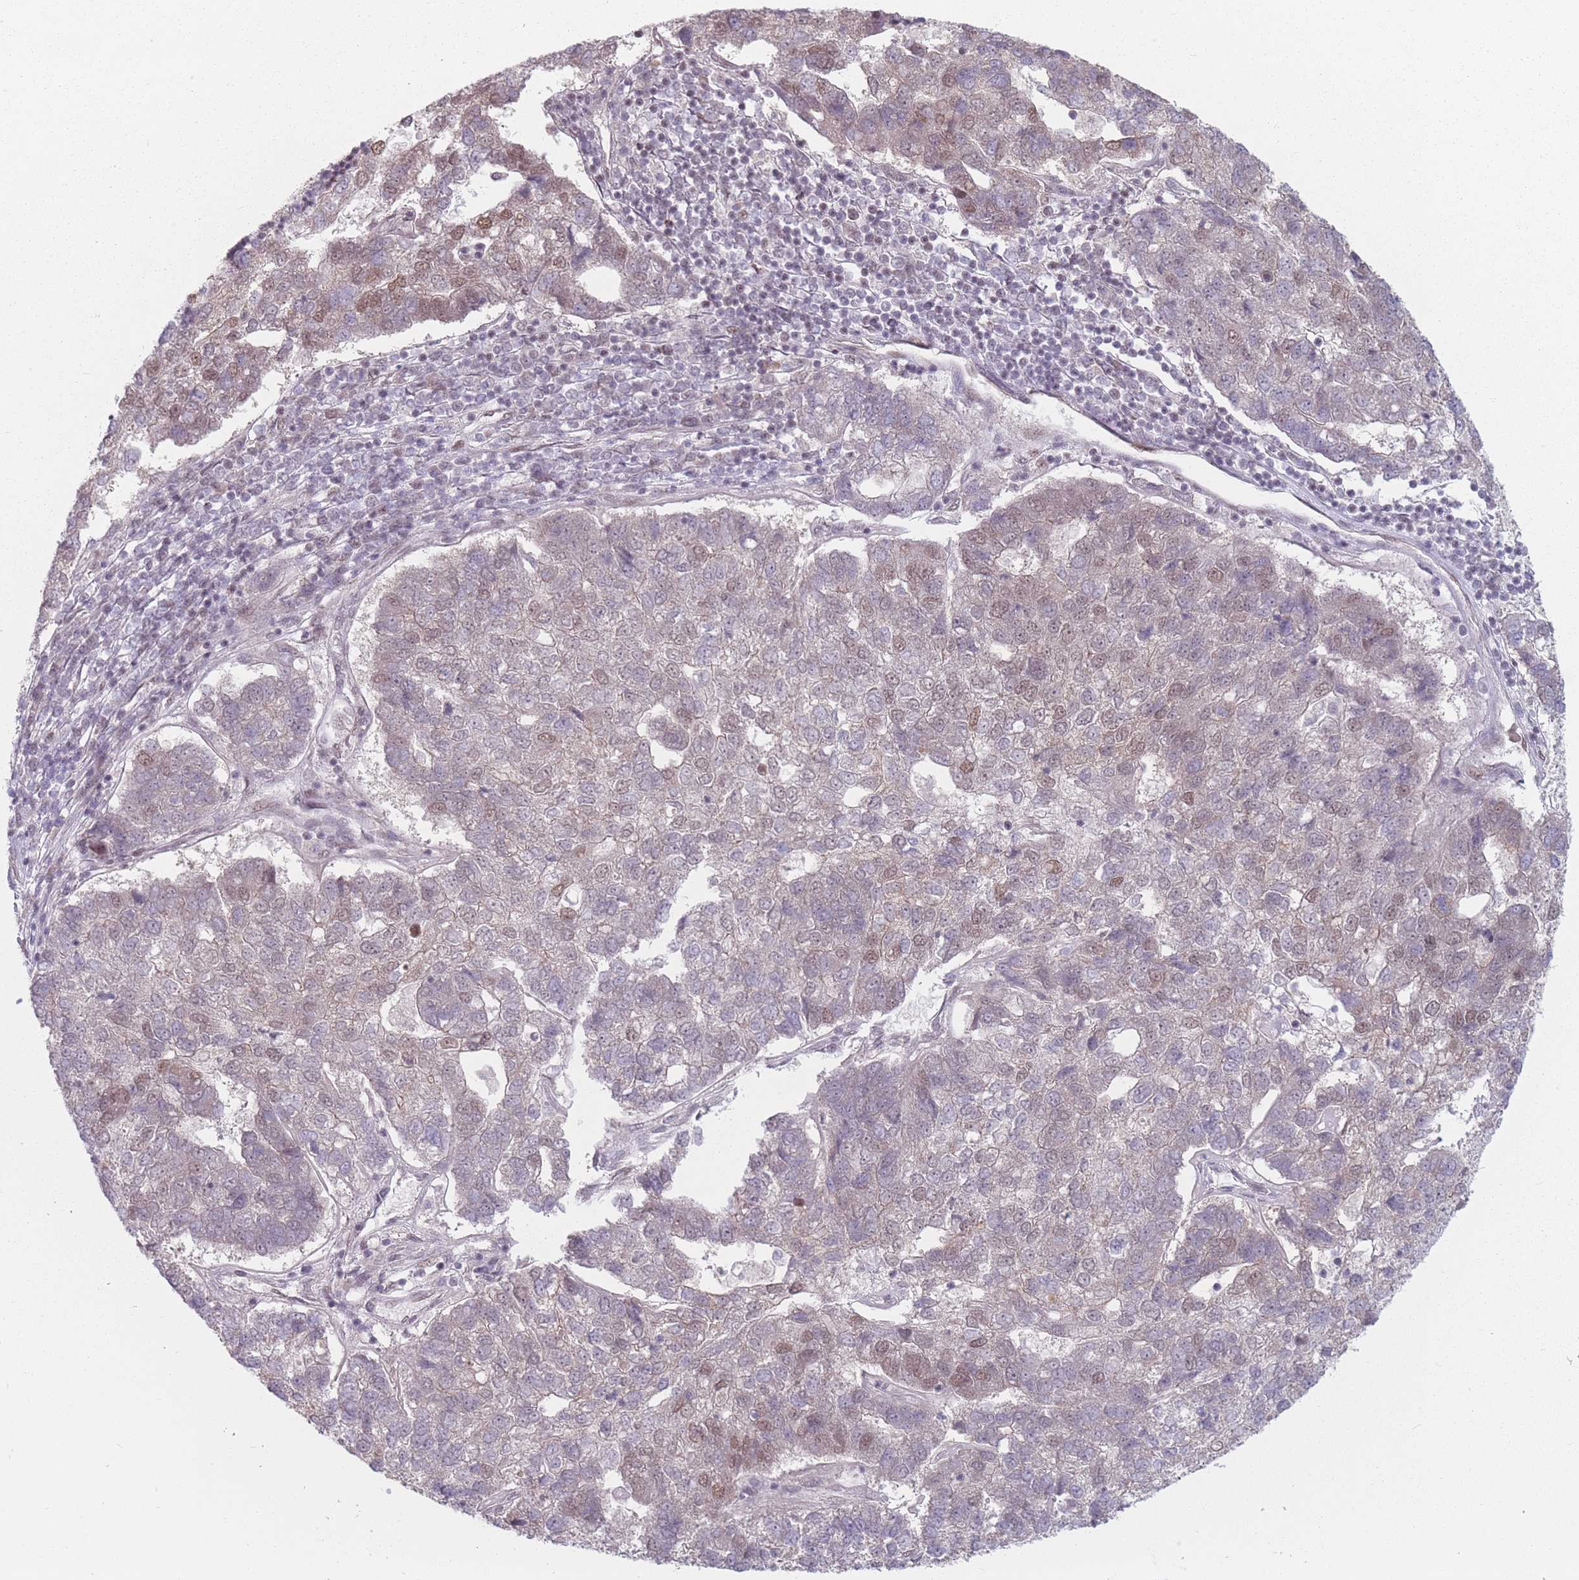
{"staining": {"intensity": "moderate", "quantity": "<25%", "location": "nuclear"}, "tissue": "pancreatic cancer", "cell_type": "Tumor cells", "image_type": "cancer", "snomed": [{"axis": "morphology", "description": "Adenocarcinoma, NOS"}, {"axis": "topography", "description": "Pancreas"}], "caption": "Moderate nuclear positivity is appreciated in about <25% of tumor cells in pancreatic cancer (adenocarcinoma). (brown staining indicates protein expression, while blue staining denotes nuclei).", "gene": "SH3BGRL2", "patient": {"sex": "female", "age": 61}}